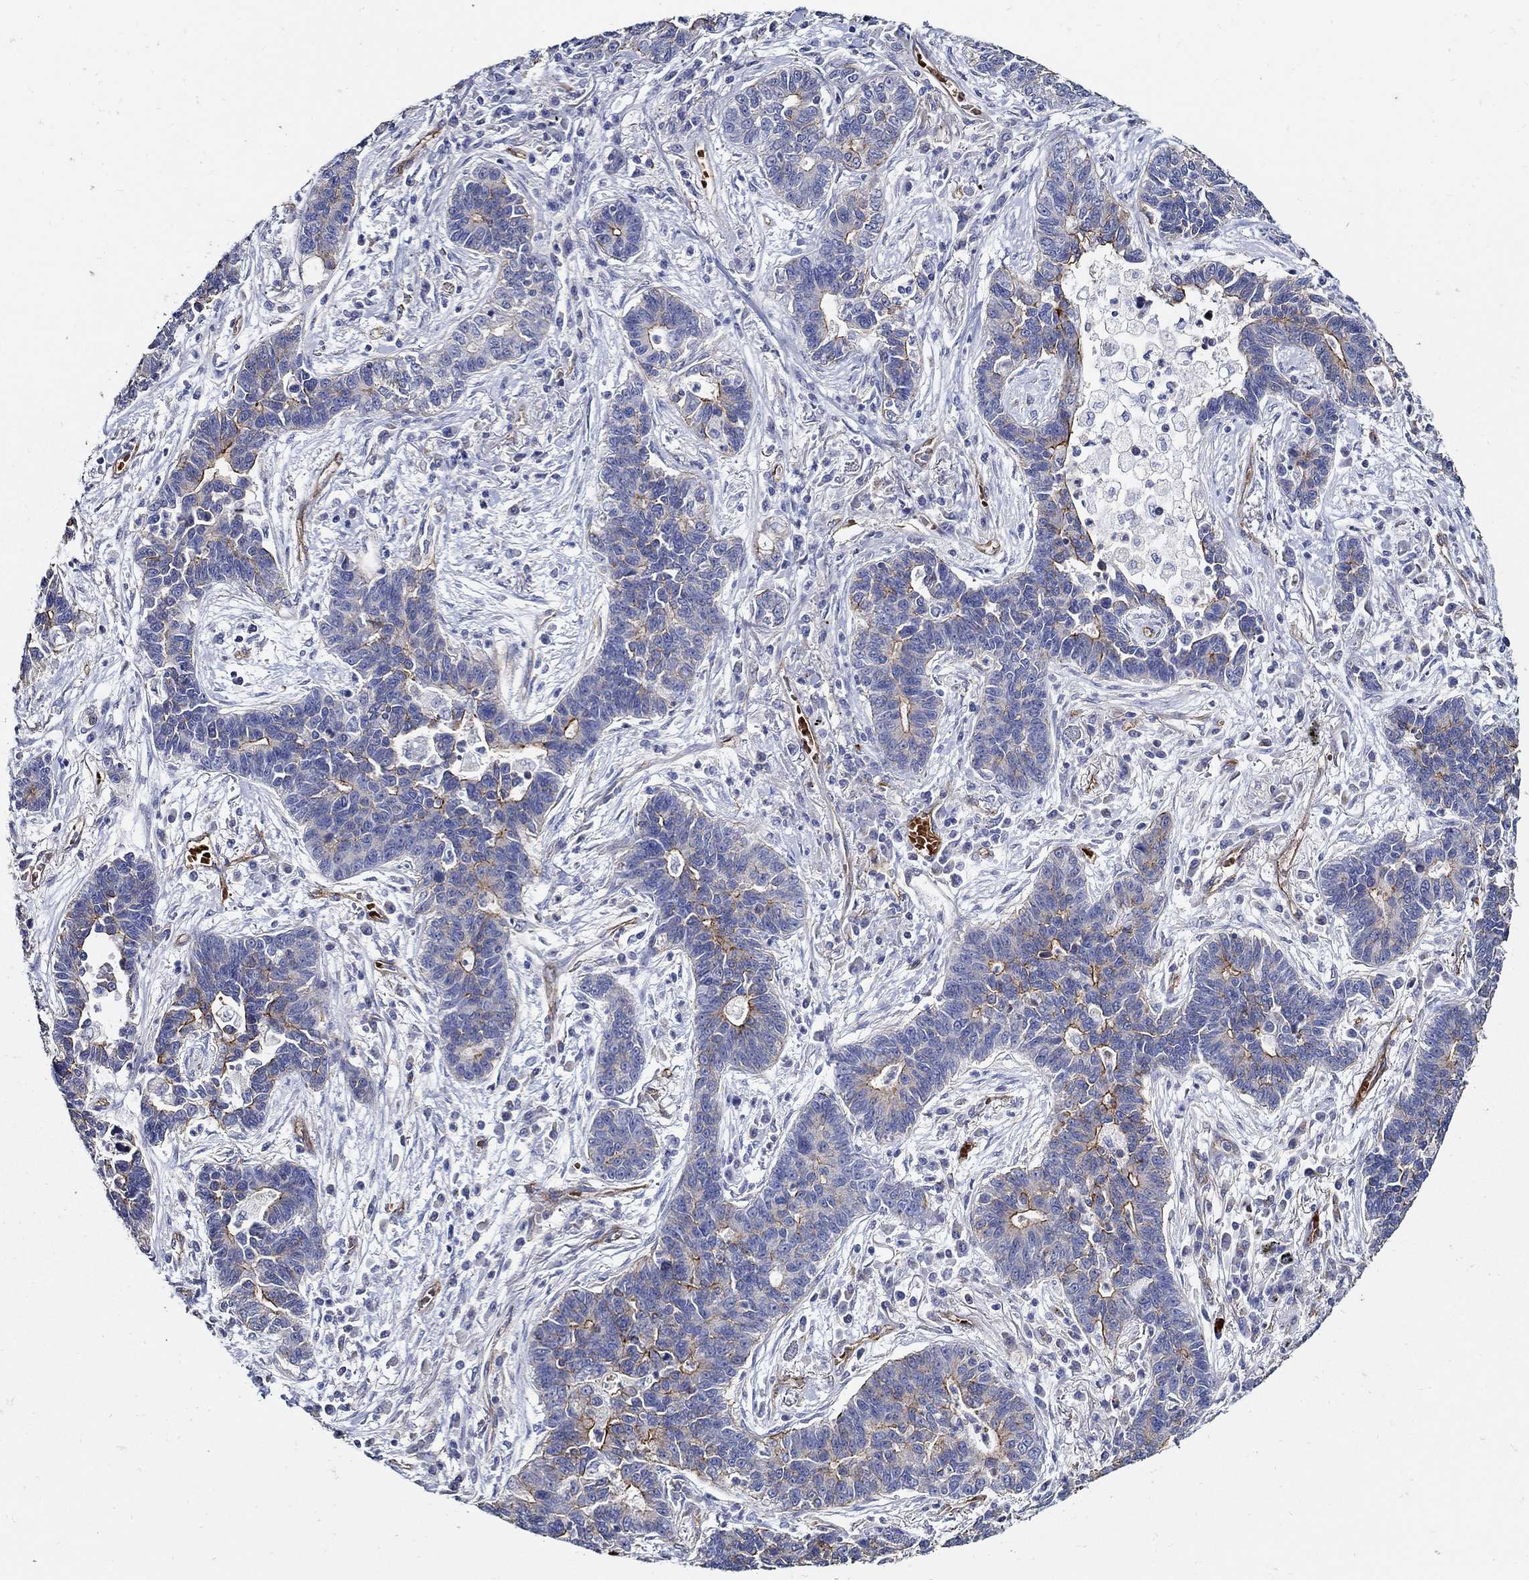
{"staining": {"intensity": "strong", "quantity": "25%-75%", "location": "cytoplasmic/membranous"}, "tissue": "lung cancer", "cell_type": "Tumor cells", "image_type": "cancer", "snomed": [{"axis": "morphology", "description": "Adenocarcinoma, NOS"}, {"axis": "topography", "description": "Lung"}], "caption": "Immunohistochemical staining of human lung cancer reveals high levels of strong cytoplasmic/membranous staining in about 25%-75% of tumor cells.", "gene": "APBB3", "patient": {"sex": "female", "age": 57}}